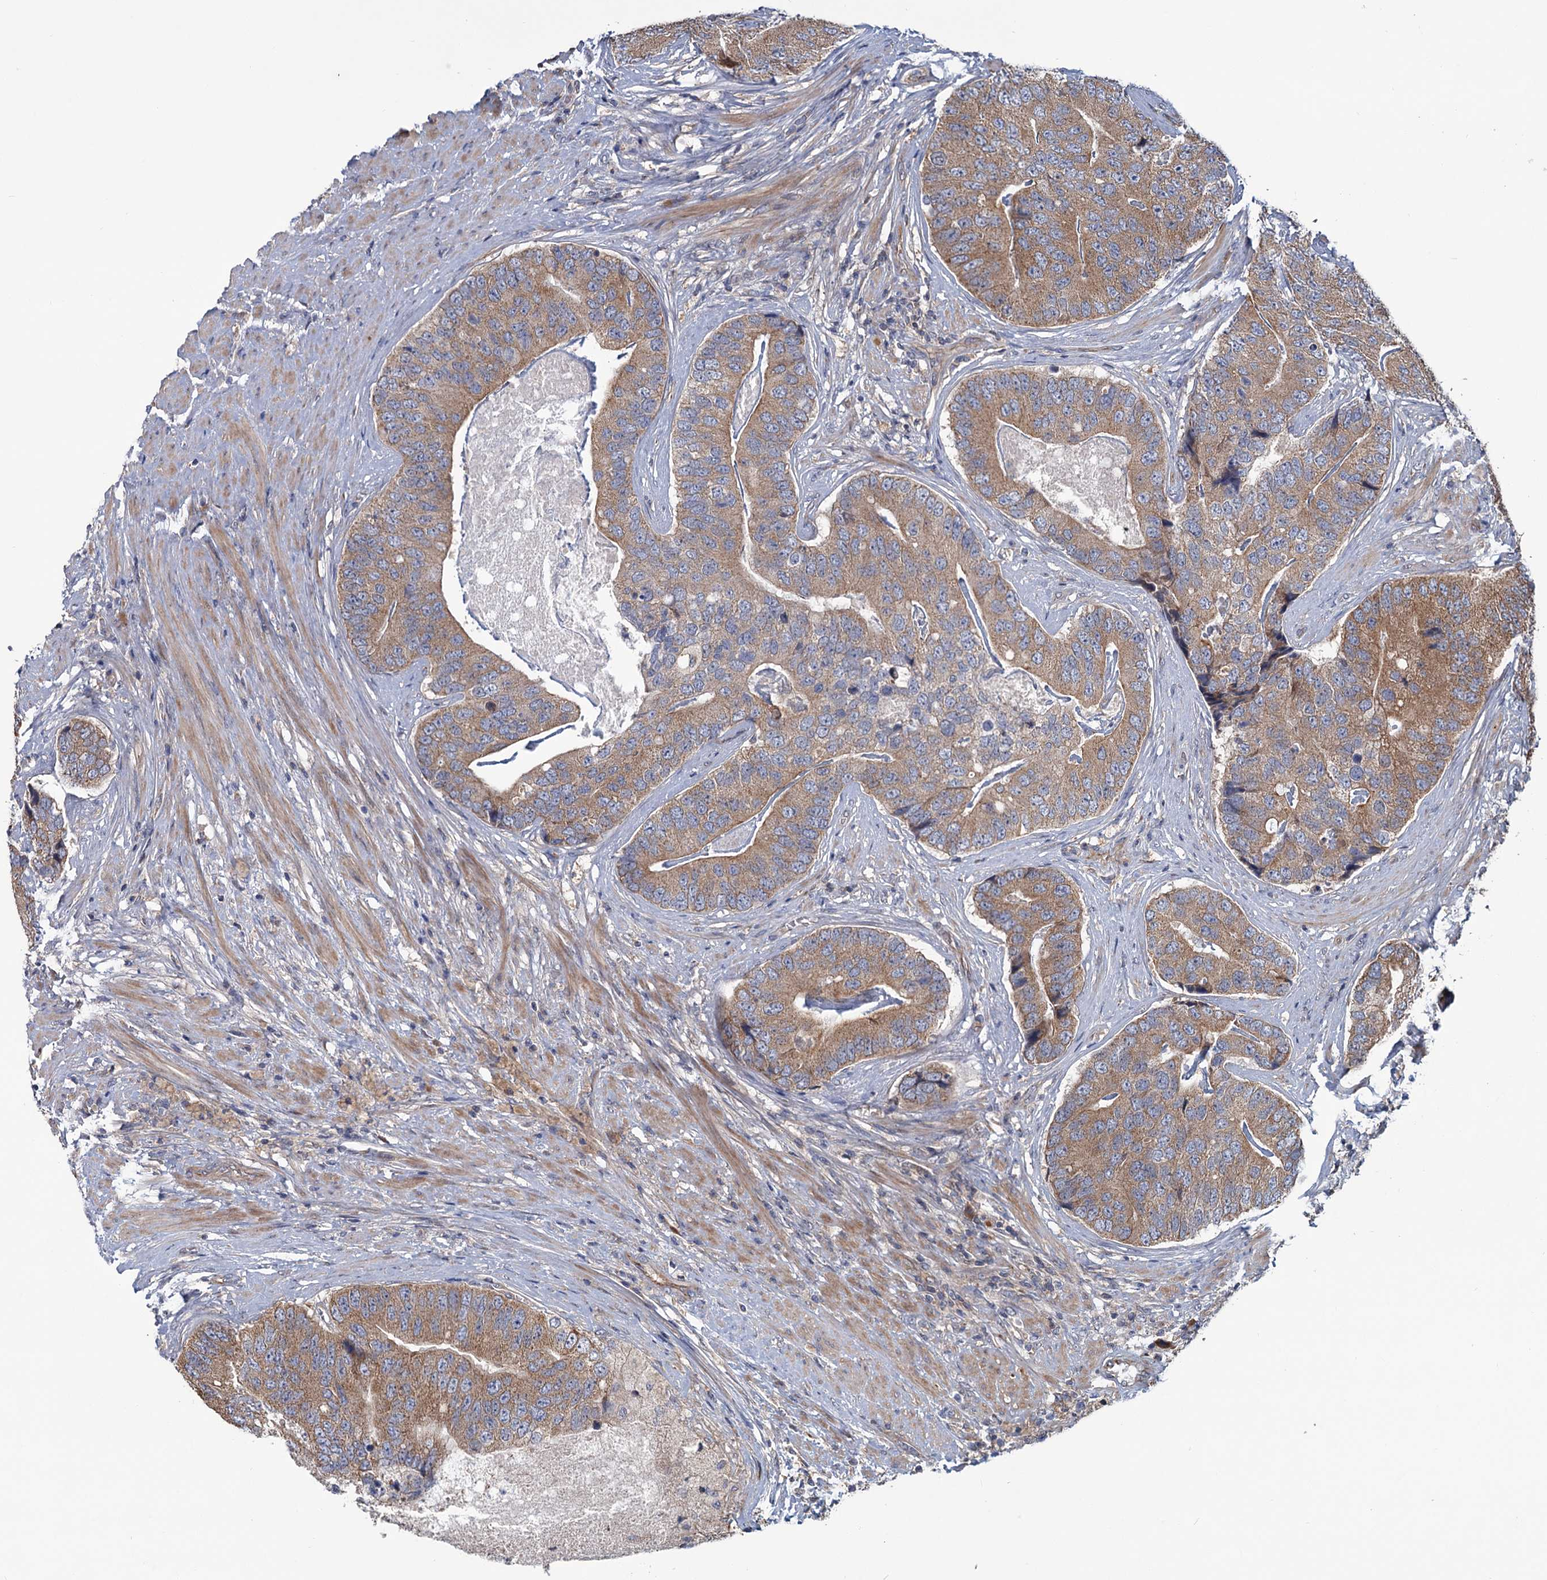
{"staining": {"intensity": "moderate", "quantity": ">75%", "location": "cytoplasmic/membranous"}, "tissue": "prostate cancer", "cell_type": "Tumor cells", "image_type": "cancer", "snomed": [{"axis": "morphology", "description": "Adenocarcinoma, High grade"}, {"axis": "topography", "description": "Prostate"}], "caption": "High-power microscopy captured an immunohistochemistry (IHC) histopathology image of high-grade adenocarcinoma (prostate), revealing moderate cytoplasmic/membranous positivity in about >75% of tumor cells.", "gene": "MTRR", "patient": {"sex": "male", "age": 70}}